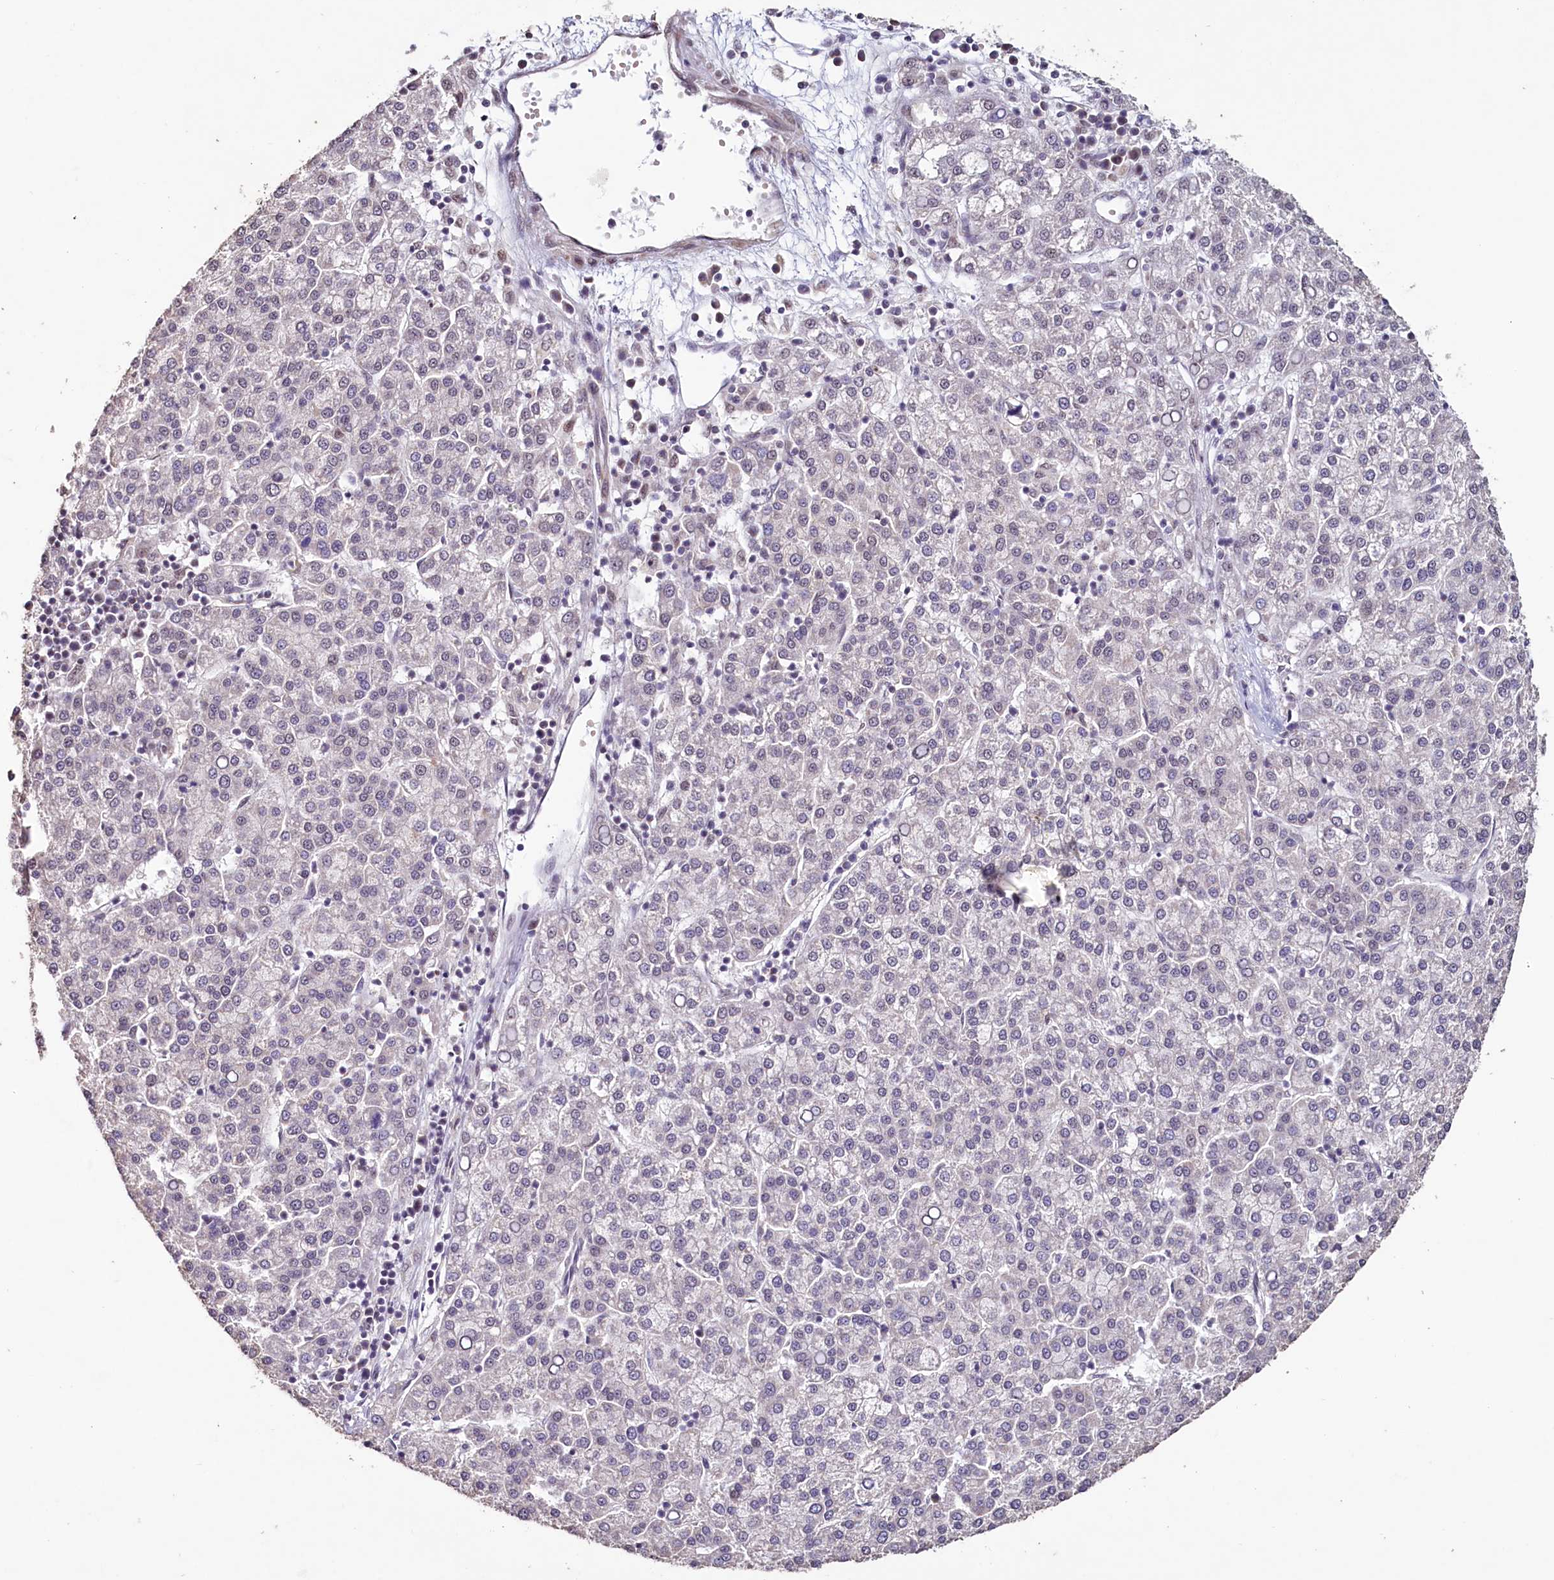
{"staining": {"intensity": "negative", "quantity": "none", "location": "none"}, "tissue": "liver cancer", "cell_type": "Tumor cells", "image_type": "cancer", "snomed": [{"axis": "morphology", "description": "Carcinoma, Hepatocellular, NOS"}, {"axis": "topography", "description": "Liver"}], "caption": "Hepatocellular carcinoma (liver) stained for a protein using immunohistochemistry (IHC) exhibits no positivity tumor cells.", "gene": "PDE6D", "patient": {"sex": "female", "age": 58}}